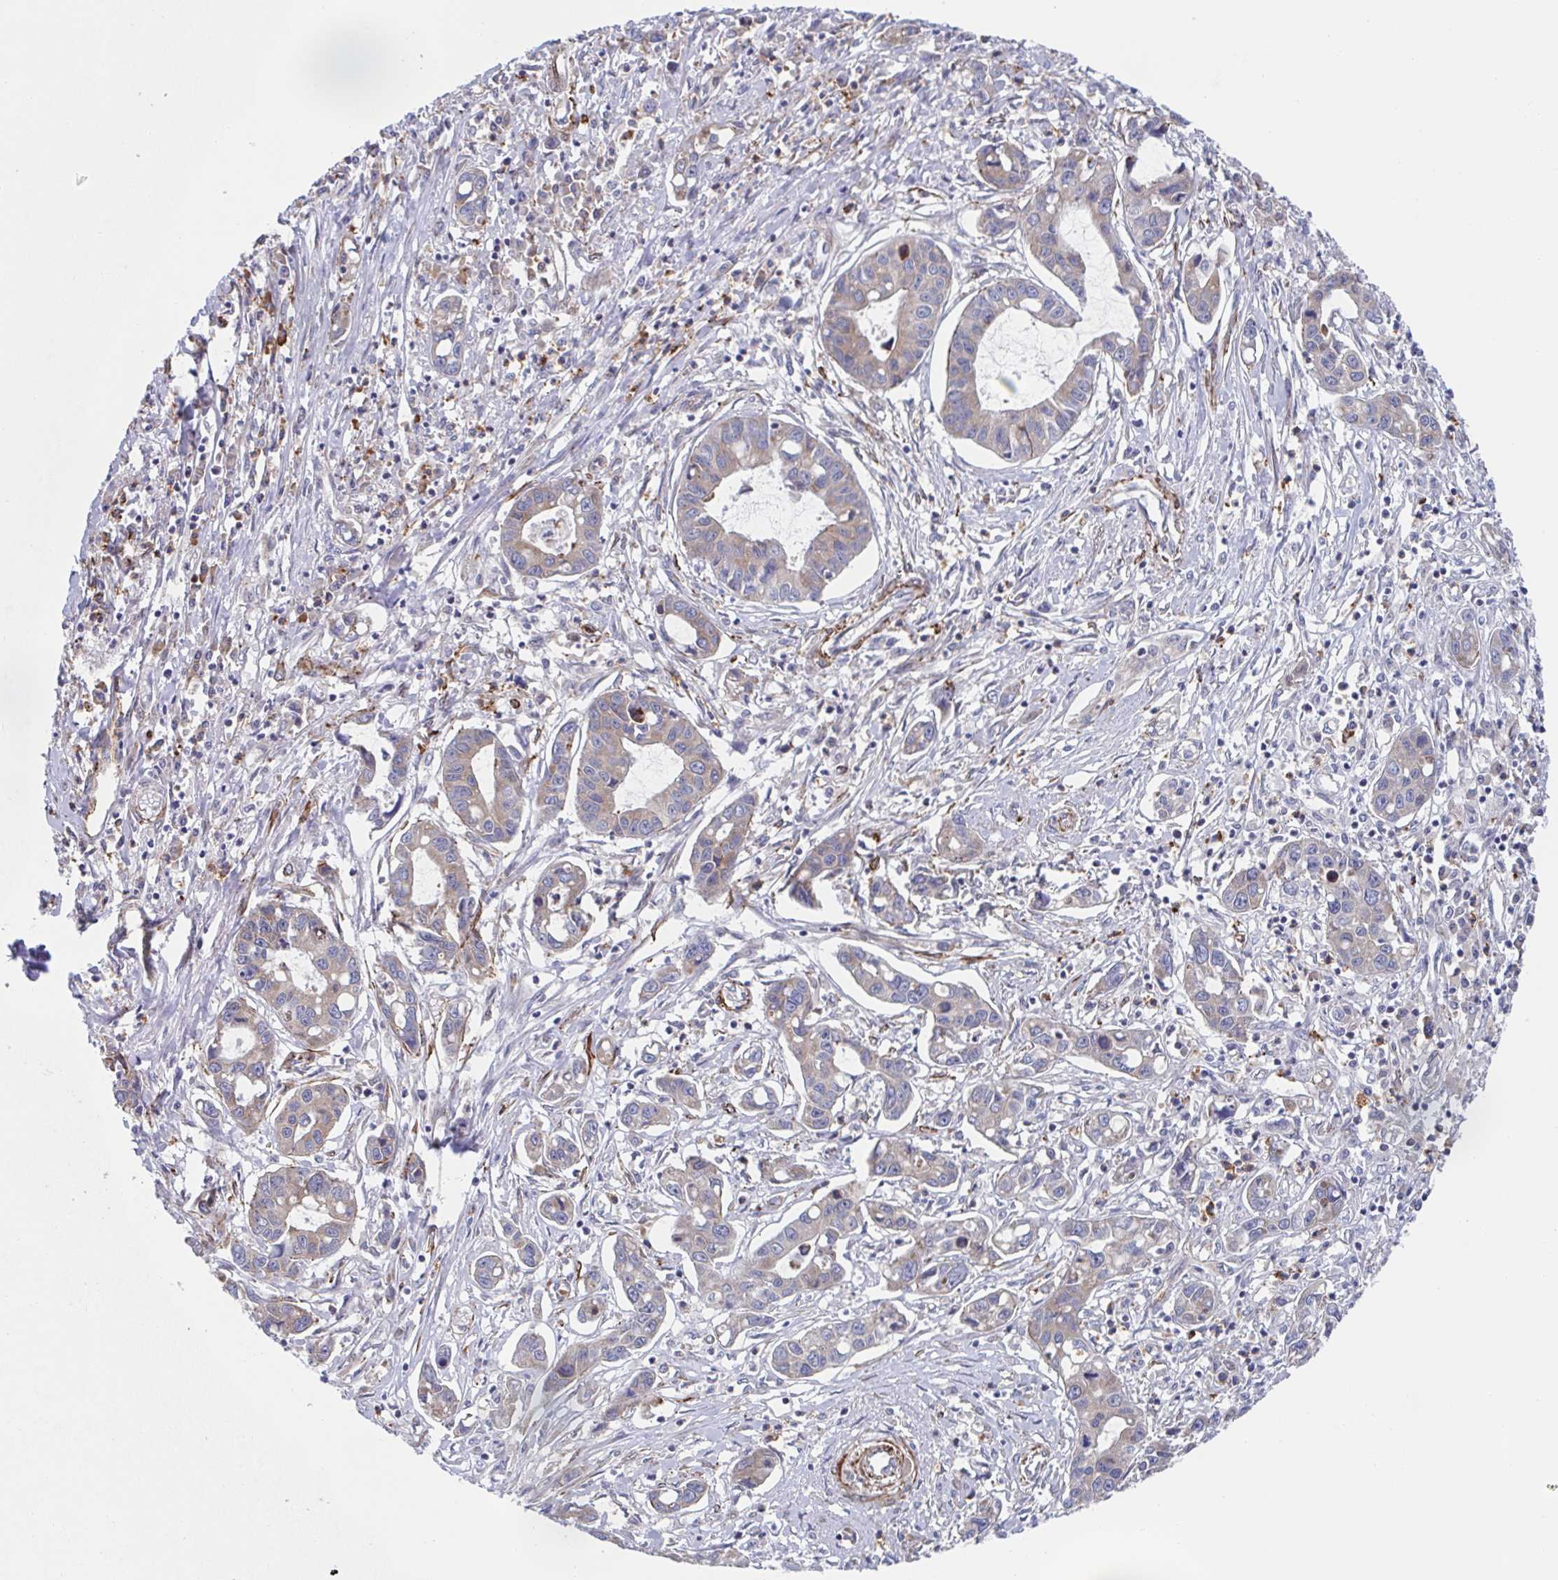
{"staining": {"intensity": "weak", "quantity": "<25%", "location": "cytoplasmic/membranous"}, "tissue": "liver cancer", "cell_type": "Tumor cells", "image_type": "cancer", "snomed": [{"axis": "morphology", "description": "Cholangiocarcinoma"}, {"axis": "topography", "description": "Liver"}], "caption": "High power microscopy image of an IHC image of liver cancer, revealing no significant staining in tumor cells. Nuclei are stained in blue.", "gene": "KLC3", "patient": {"sex": "male", "age": 58}}